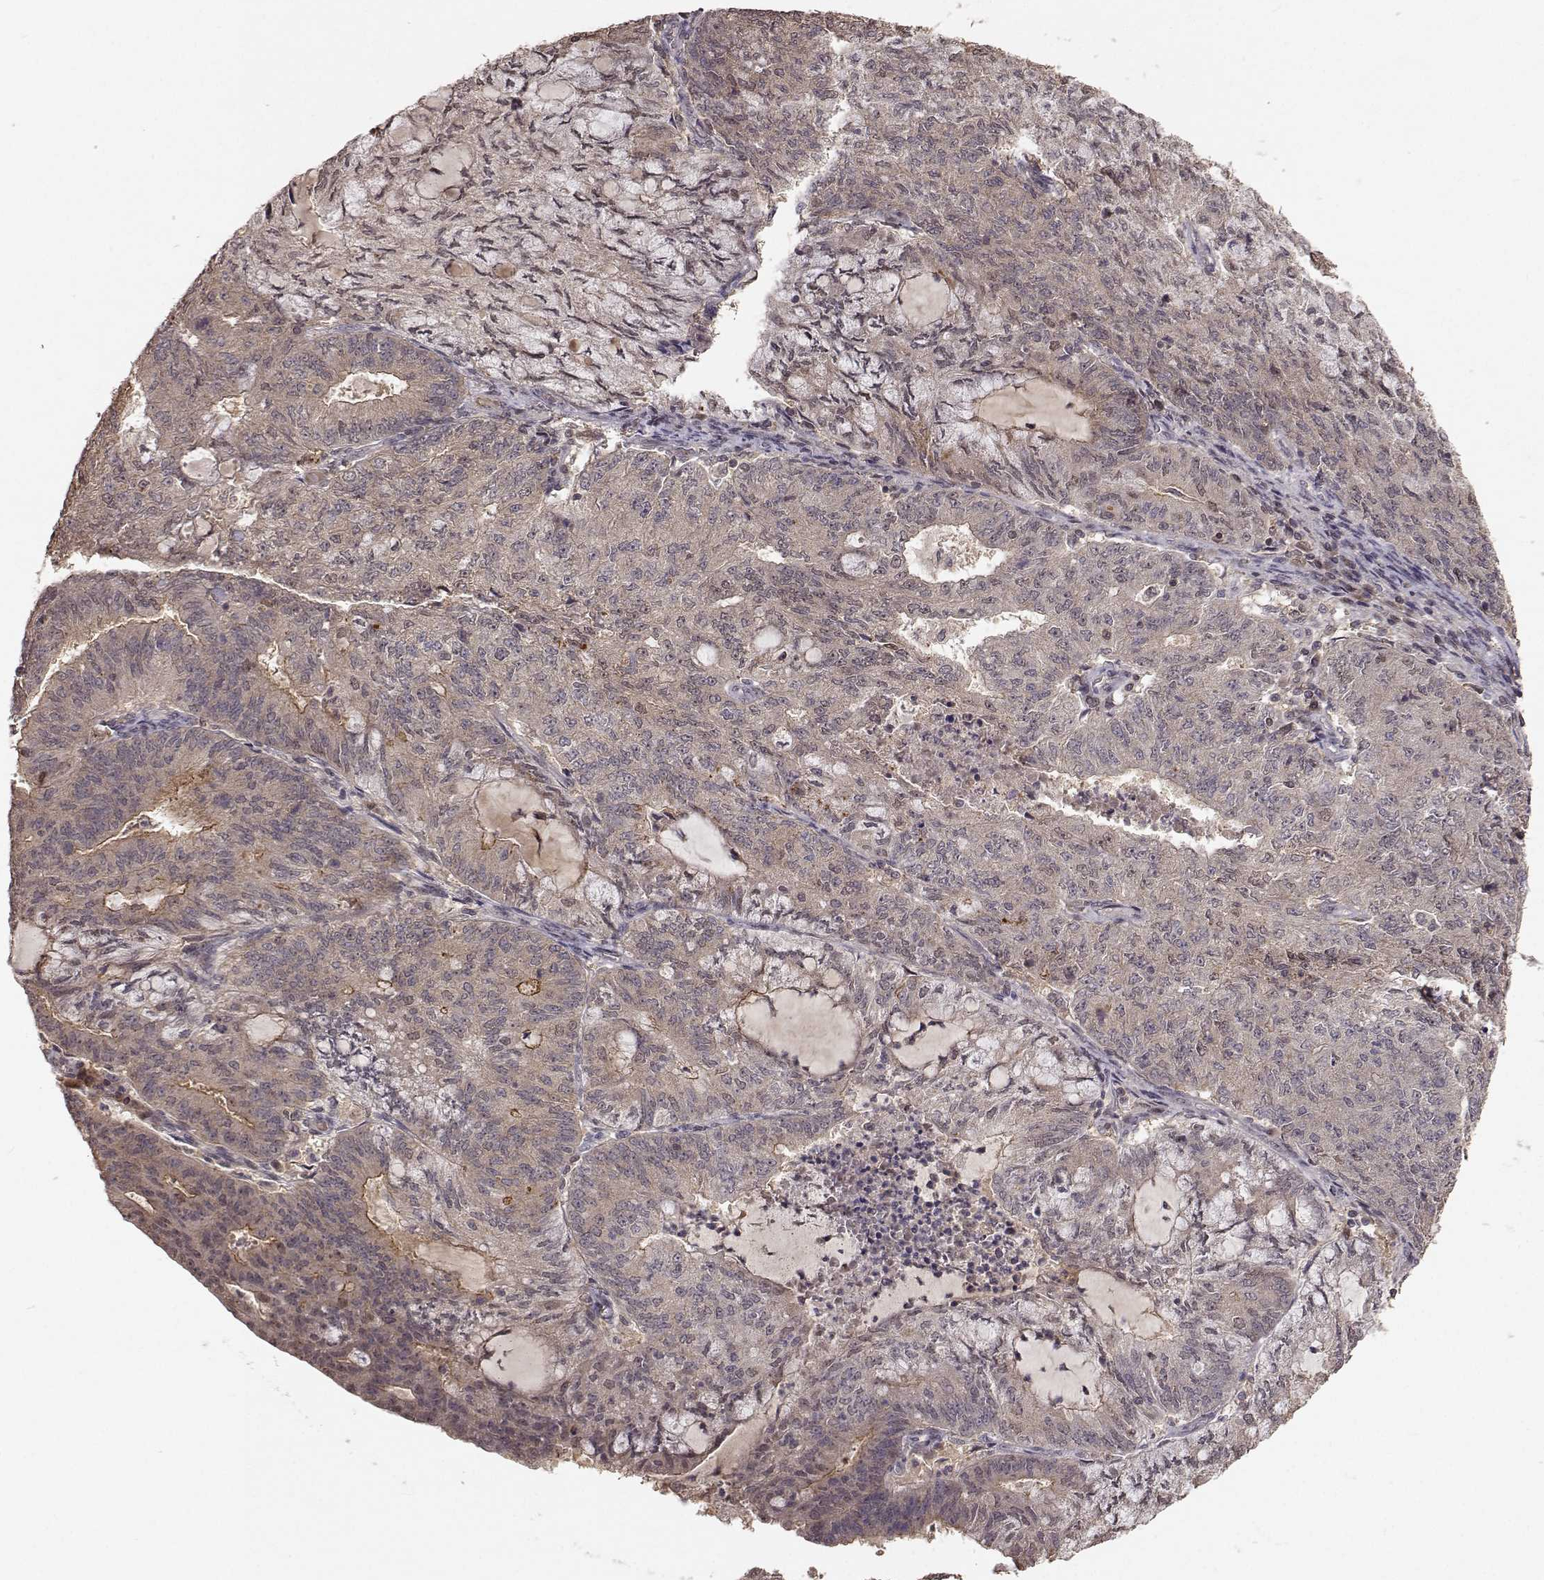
{"staining": {"intensity": "moderate", "quantity": "25%-75%", "location": "cytoplasmic/membranous"}, "tissue": "endometrial cancer", "cell_type": "Tumor cells", "image_type": "cancer", "snomed": [{"axis": "morphology", "description": "Adenocarcinoma, NOS"}, {"axis": "topography", "description": "Endometrium"}], "caption": "This photomicrograph displays immunohistochemistry staining of human endometrial cancer, with medium moderate cytoplasmic/membranous staining in approximately 25%-75% of tumor cells.", "gene": "PLEKHG3", "patient": {"sex": "female", "age": 82}}